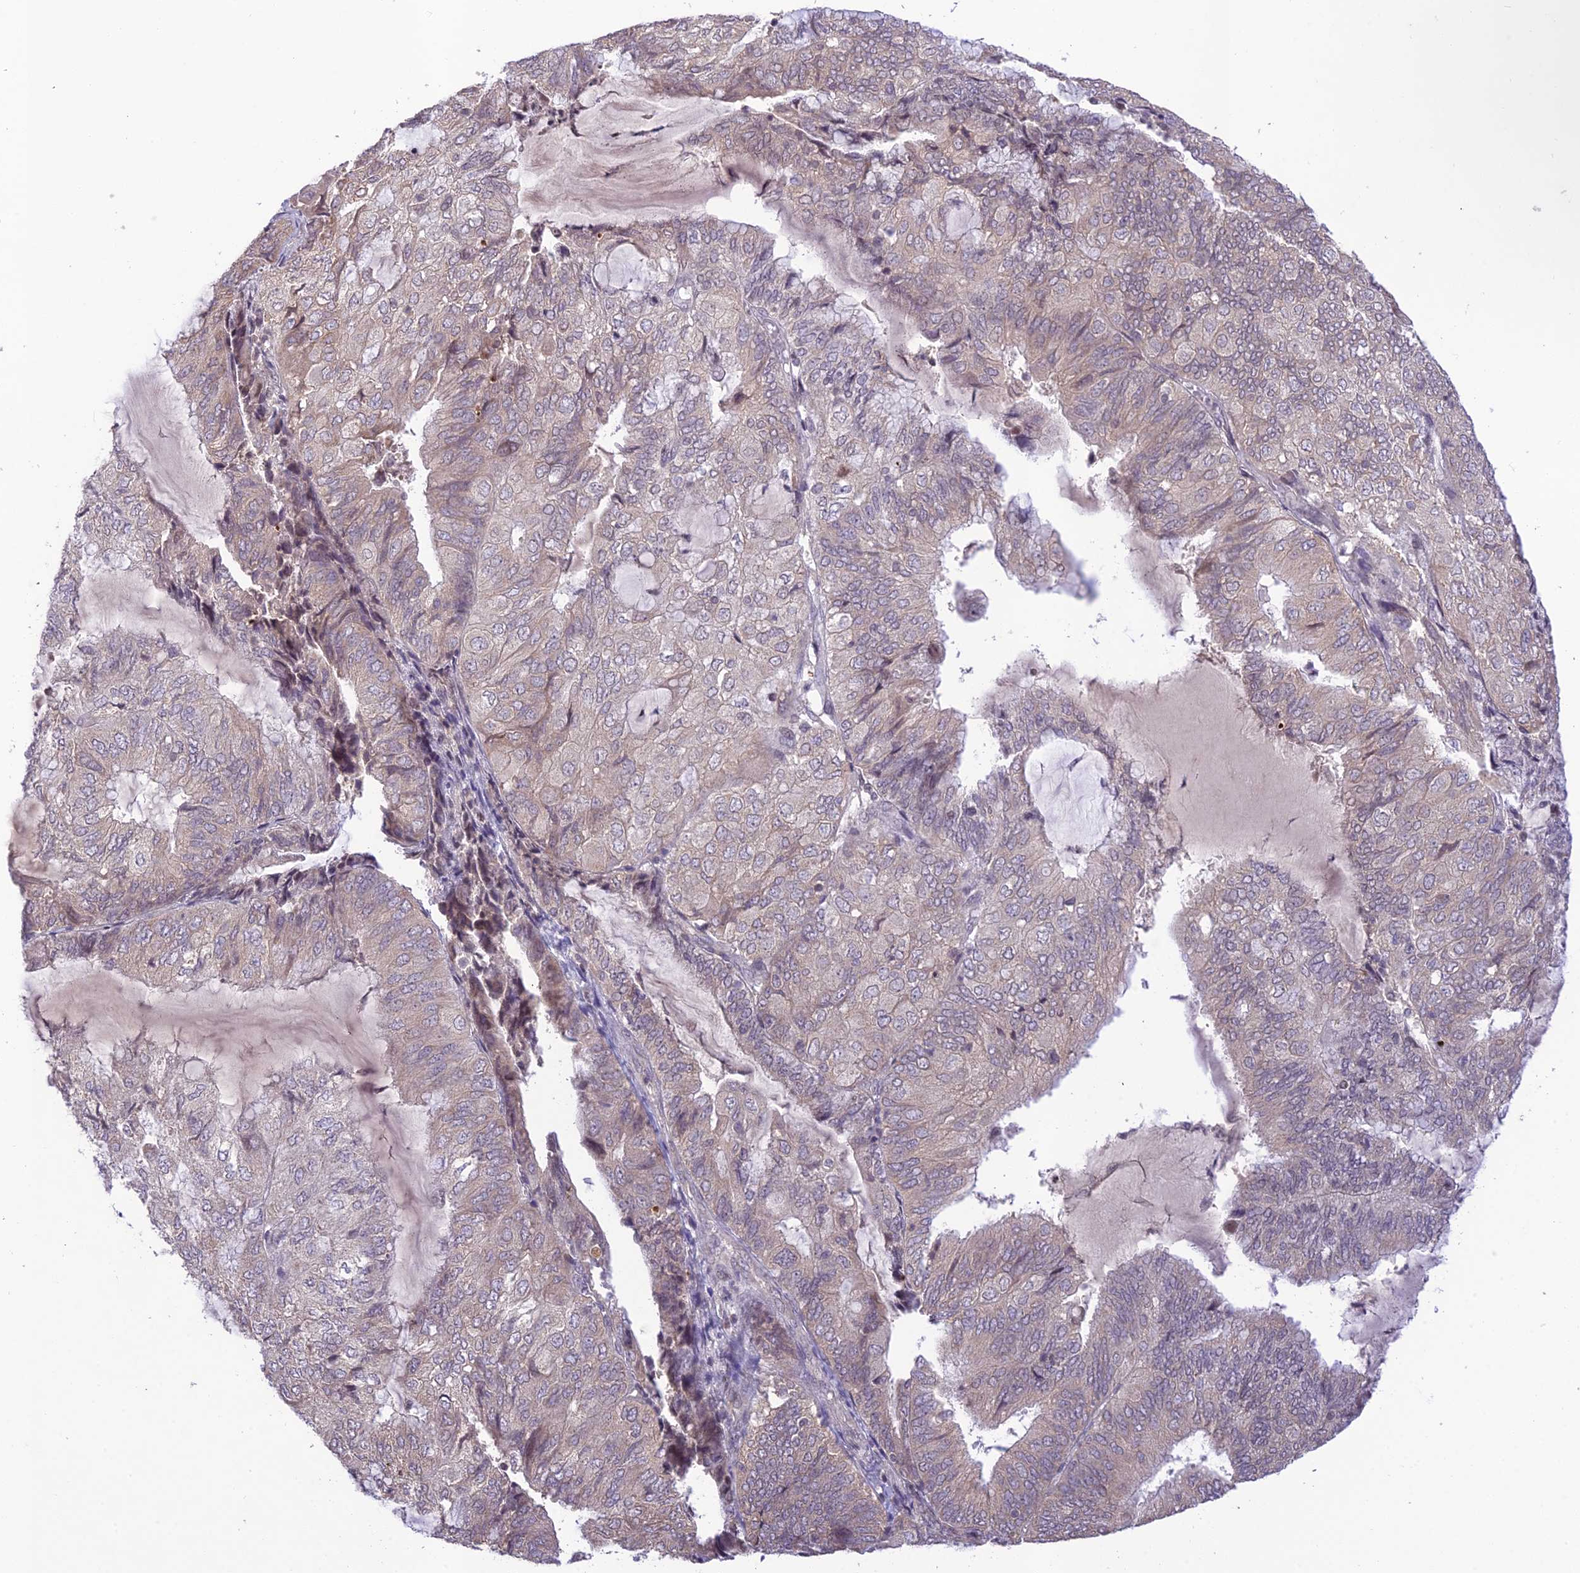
{"staining": {"intensity": "weak", "quantity": "<25%", "location": "cytoplasmic/membranous"}, "tissue": "endometrial cancer", "cell_type": "Tumor cells", "image_type": "cancer", "snomed": [{"axis": "morphology", "description": "Adenocarcinoma, NOS"}, {"axis": "topography", "description": "Endometrium"}], "caption": "This is an immunohistochemistry (IHC) photomicrograph of human adenocarcinoma (endometrial). There is no expression in tumor cells.", "gene": "TEKT1", "patient": {"sex": "female", "age": 81}}